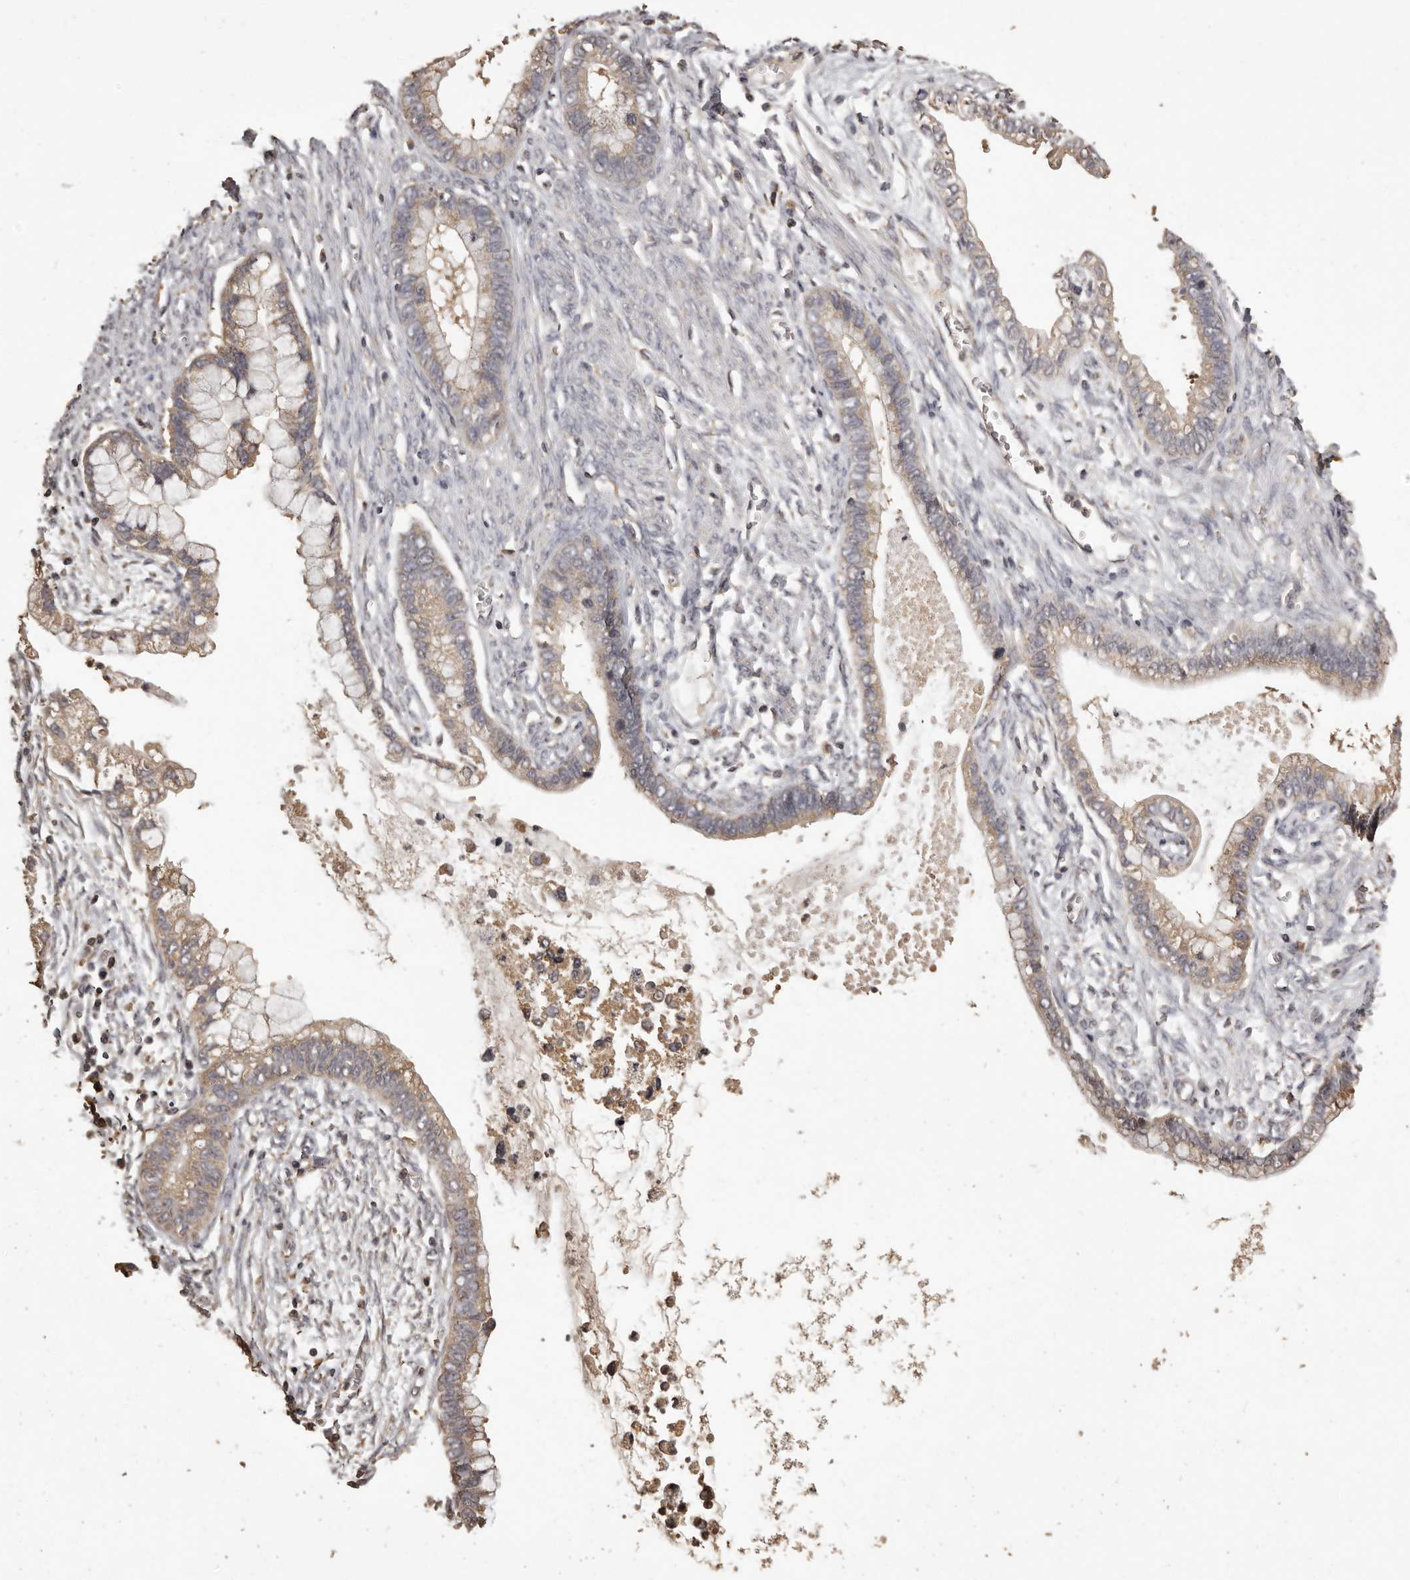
{"staining": {"intensity": "weak", "quantity": "25%-75%", "location": "cytoplasmic/membranous"}, "tissue": "cervical cancer", "cell_type": "Tumor cells", "image_type": "cancer", "snomed": [{"axis": "morphology", "description": "Adenocarcinoma, NOS"}, {"axis": "topography", "description": "Cervix"}], "caption": "Protein expression analysis of human cervical cancer (adenocarcinoma) reveals weak cytoplasmic/membranous expression in approximately 25%-75% of tumor cells. Immunohistochemistry (ihc) stains the protein of interest in brown and the nuclei are stained blue.", "gene": "MGAT5", "patient": {"sex": "female", "age": 44}}